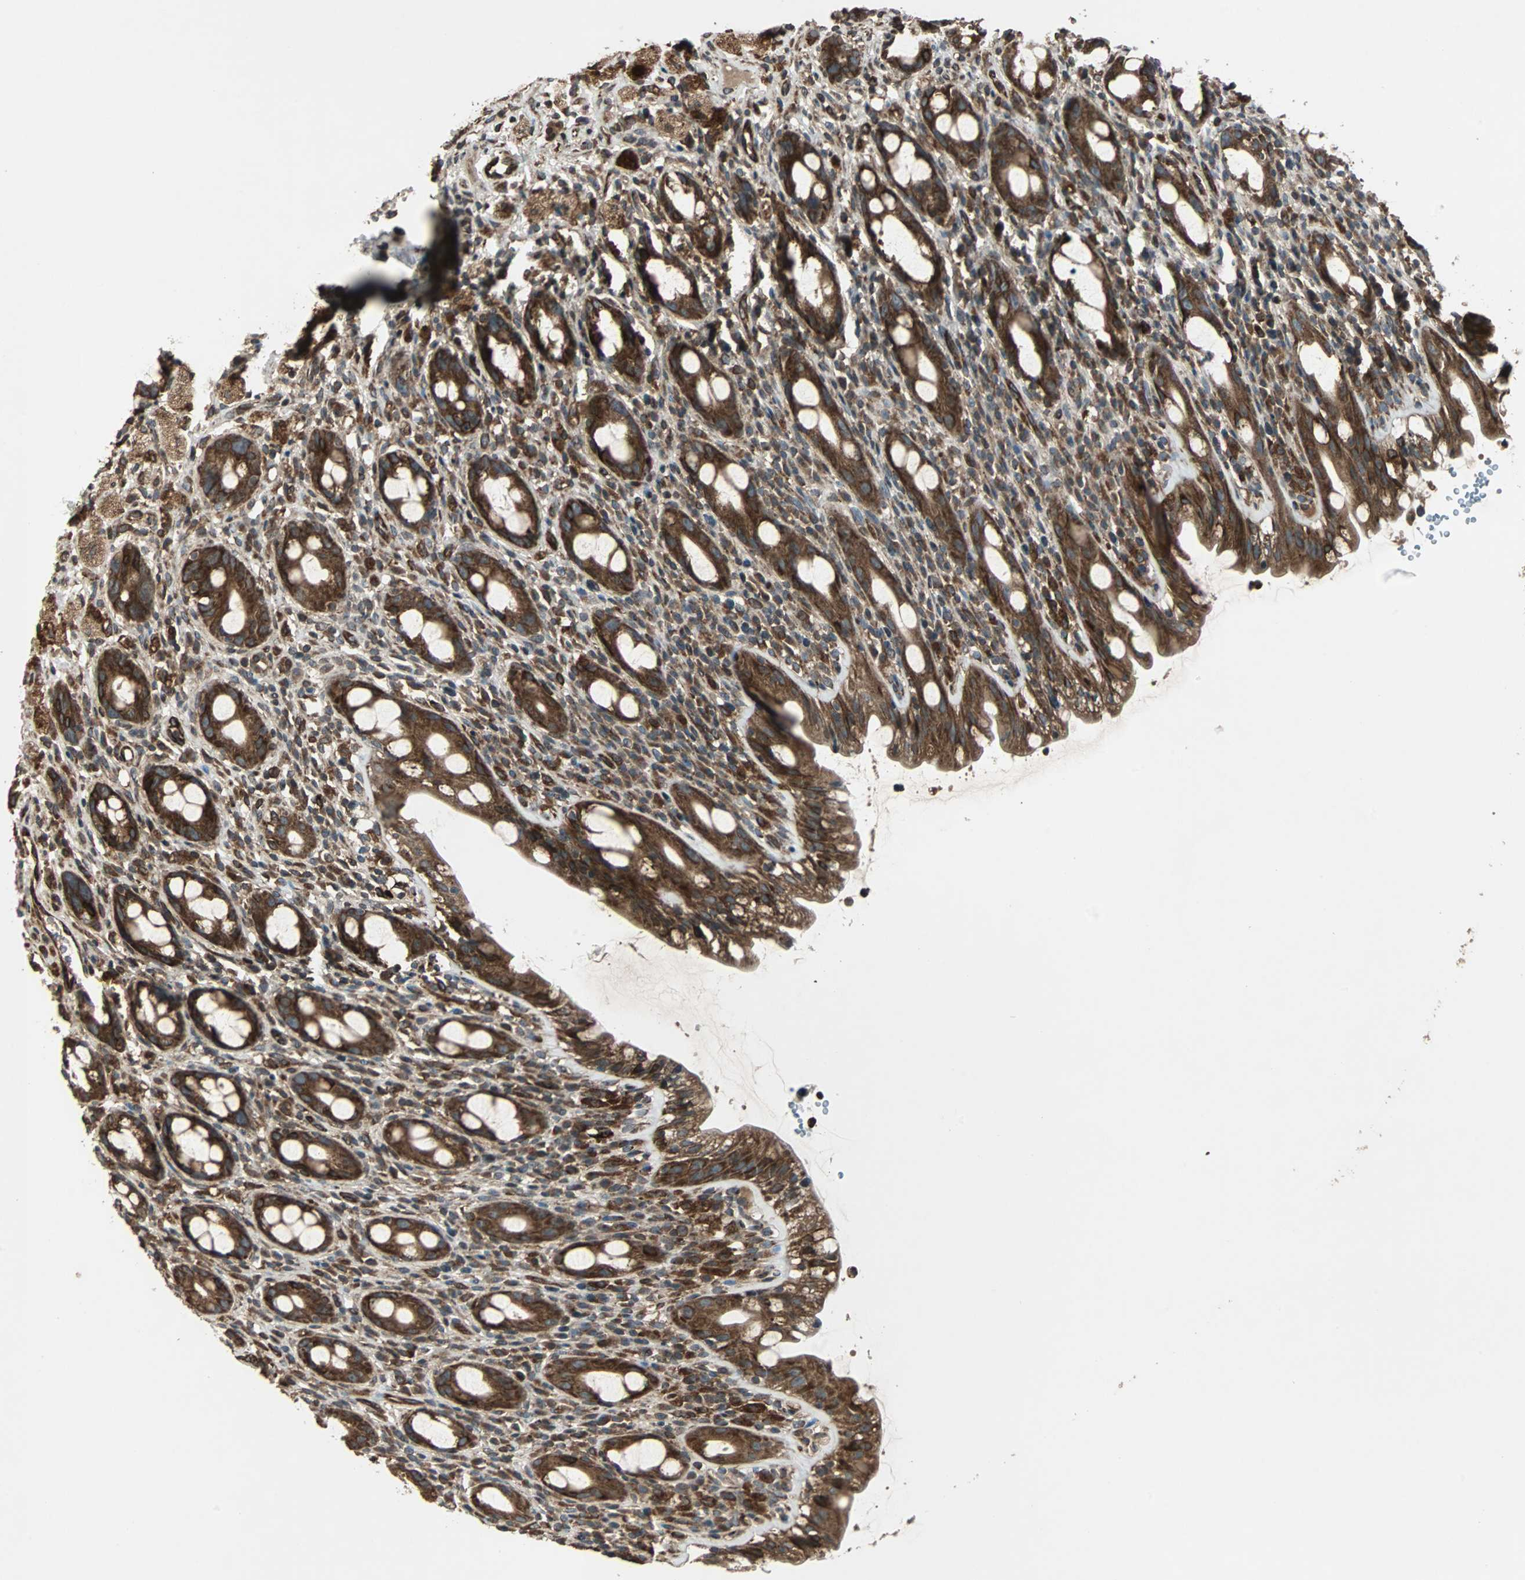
{"staining": {"intensity": "strong", "quantity": ">75%", "location": "cytoplasmic/membranous"}, "tissue": "rectum", "cell_type": "Glandular cells", "image_type": "normal", "snomed": [{"axis": "morphology", "description": "Normal tissue, NOS"}, {"axis": "topography", "description": "Rectum"}], "caption": "Unremarkable rectum exhibits strong cytoplasmic/membranous expression in approximately >75% of glandular cells, visualized by immunohistochemistry.", "gene": "RAB7A", "patient": {"sex": "male", "age": 44}}